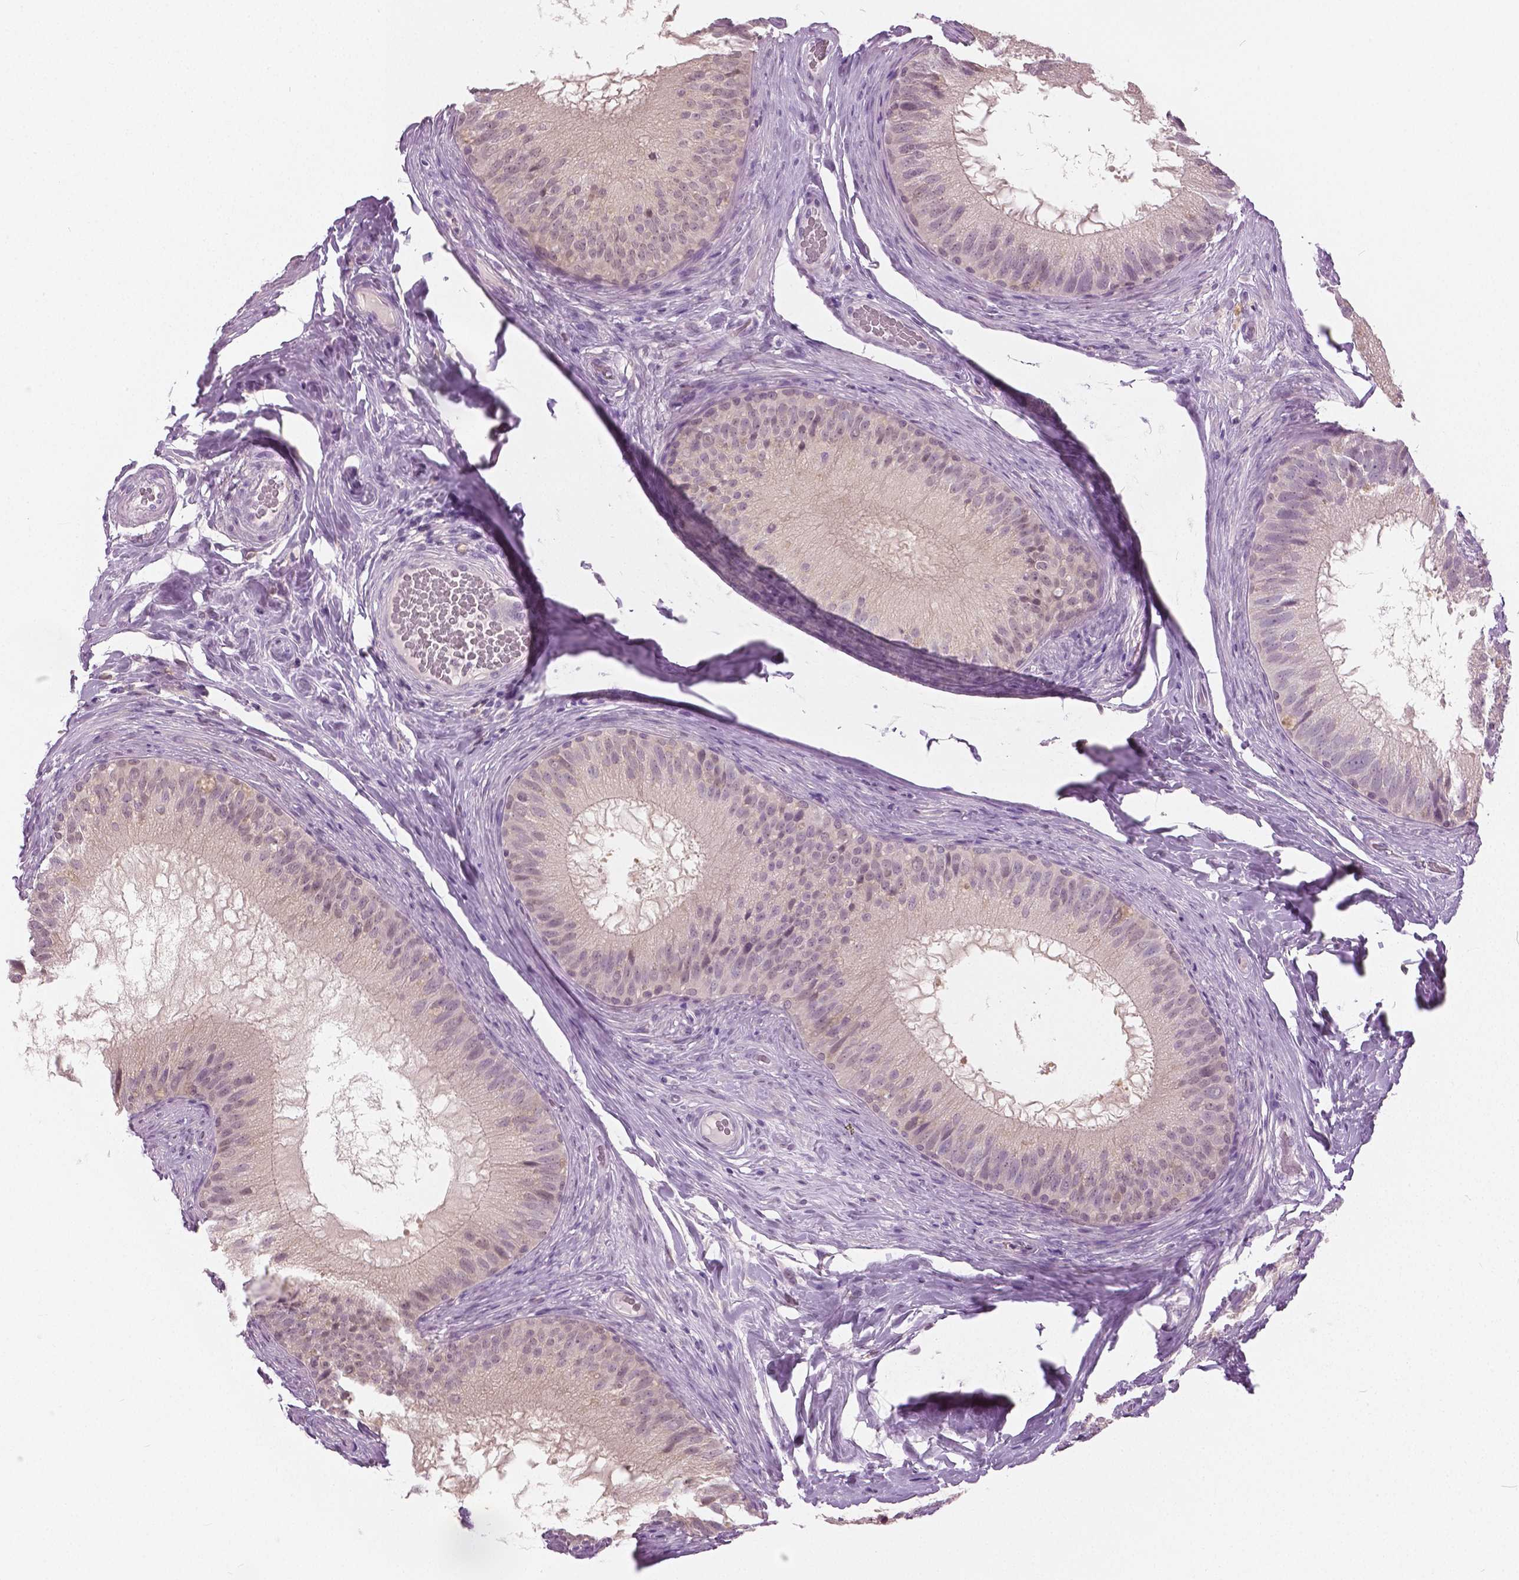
{"staining": {"intensity": "moderate", "quantity": "25%-75%", "location": "cytoplasmic/membranous,nuclear"}, "tissue": "epididymis", "cell_type": "Glandular cells", "image_type": "normal", "snomed": [{"axis": "morphology", "description": "Normal tissue, NOS"}, {"axis": "topography", "description": "Epididymis"}], "caption": "Immunohistochemical staining of benign epididymis displays 25%-75% levels of moderate cytoplasmic/membranous,nuclear protein positivity in about 25%-75% of glandular cells. The staining is performed using DAB (3,3'-diaminobenzidine) brown chromogen to label protein expression. The nuclei are counter-stained blue using hematoxylin.", "gene": "GALM", "patient": {"sex": "male", "age": 34}}